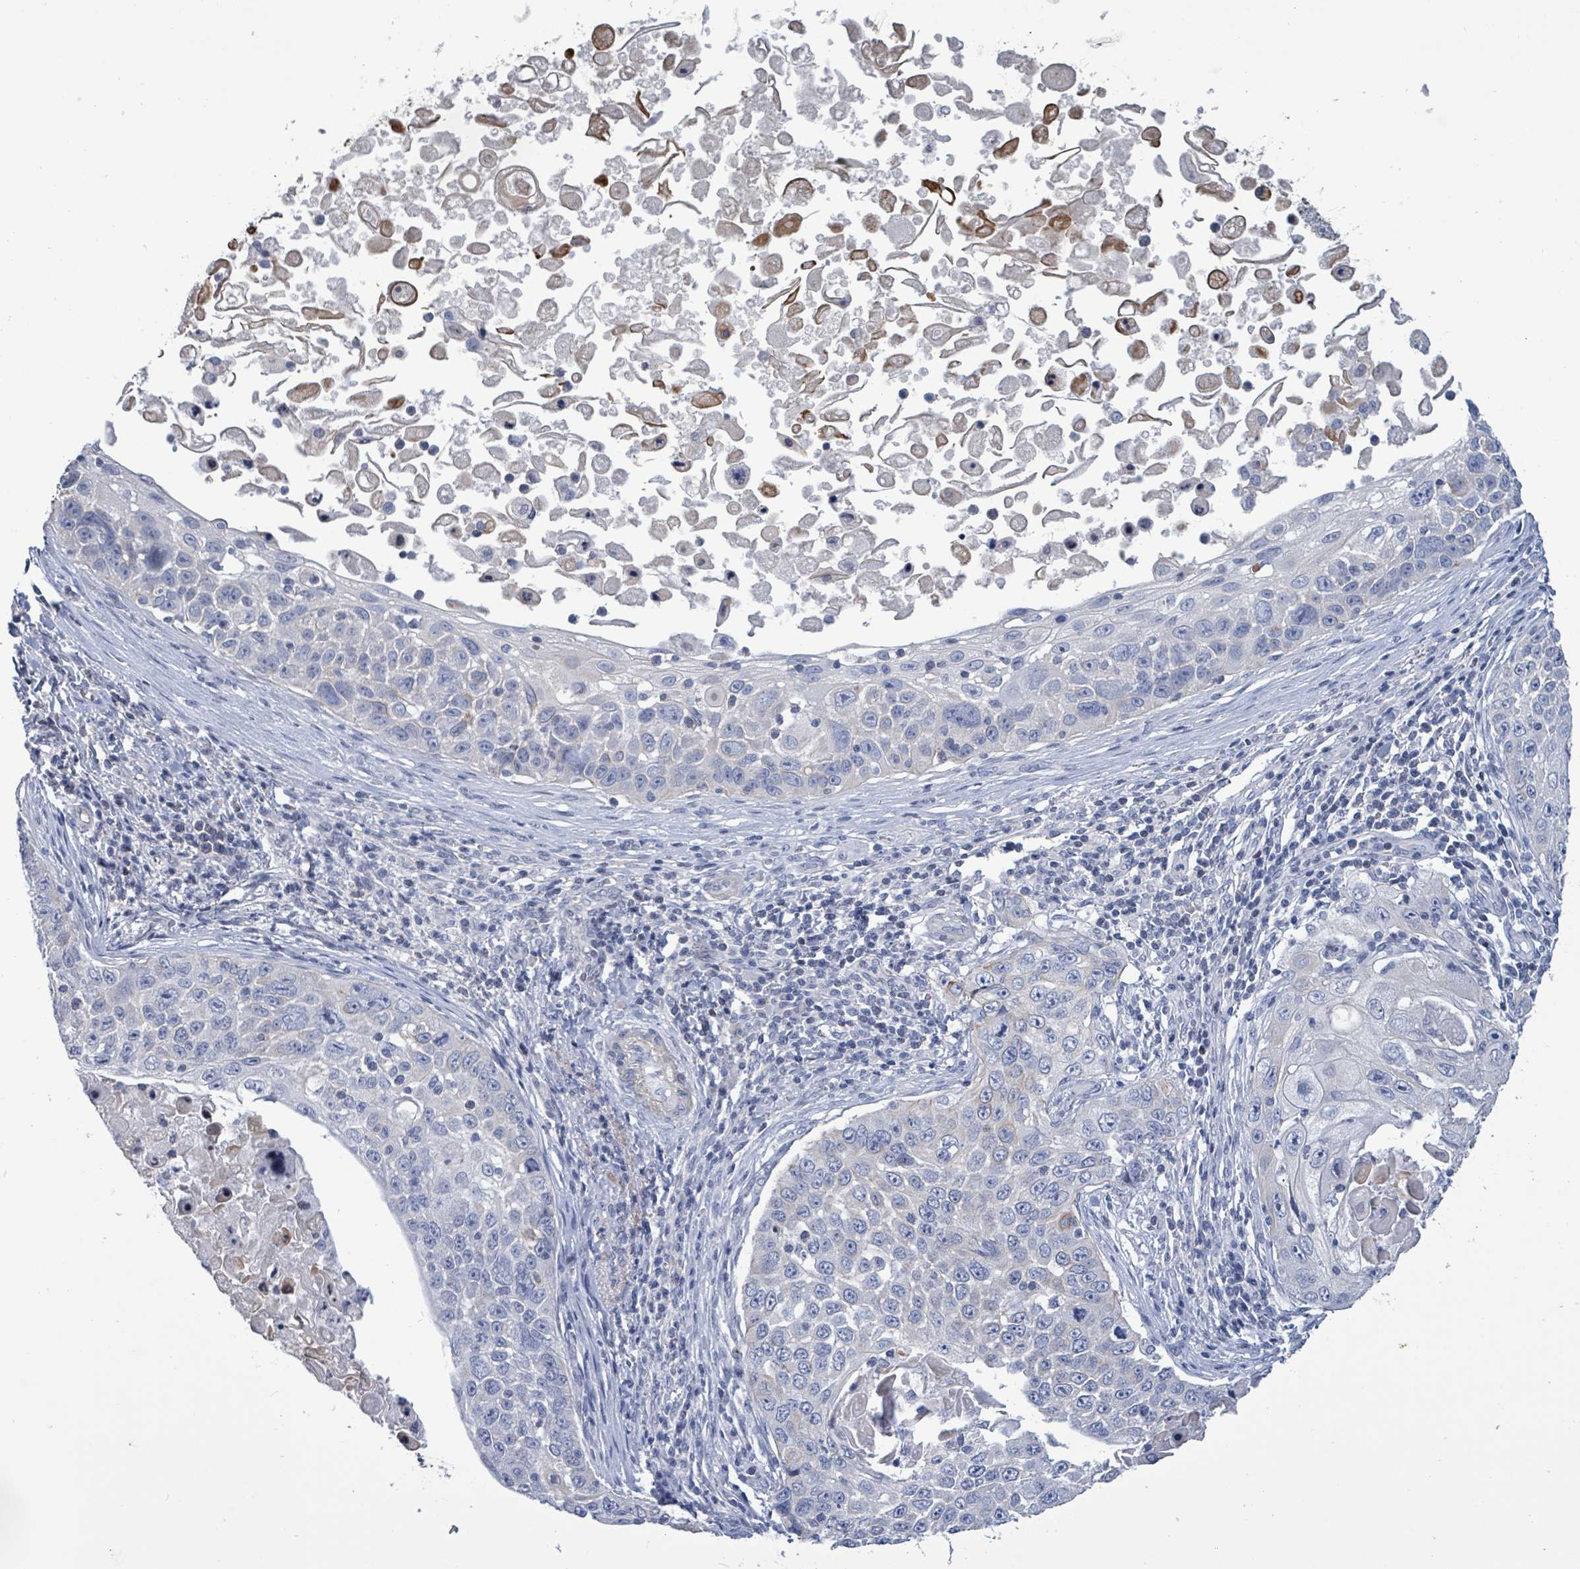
{"staining": {"intensity": "moderate", "quantity": "25%-75%", "location": "cytoplasmic/membranous"}, "tissue": "skin cancer", "cell_type": "Tumor cells", "image_type": "cancer", "snomed": [{"axis": "morphology", "description": "Squamous cell carcinoma, NOS"}, {"axis": "topography", "description": "Skin"}], "caption": "There is medium levels of moderate cytoplasmic/membranous expression in tumor cells of squamous cell carcinoma (skin), as demonstrated by immunohistochemical staining (brown color).", "gene": "NTN3", "patient": {"sex": "male", "age": 24}}